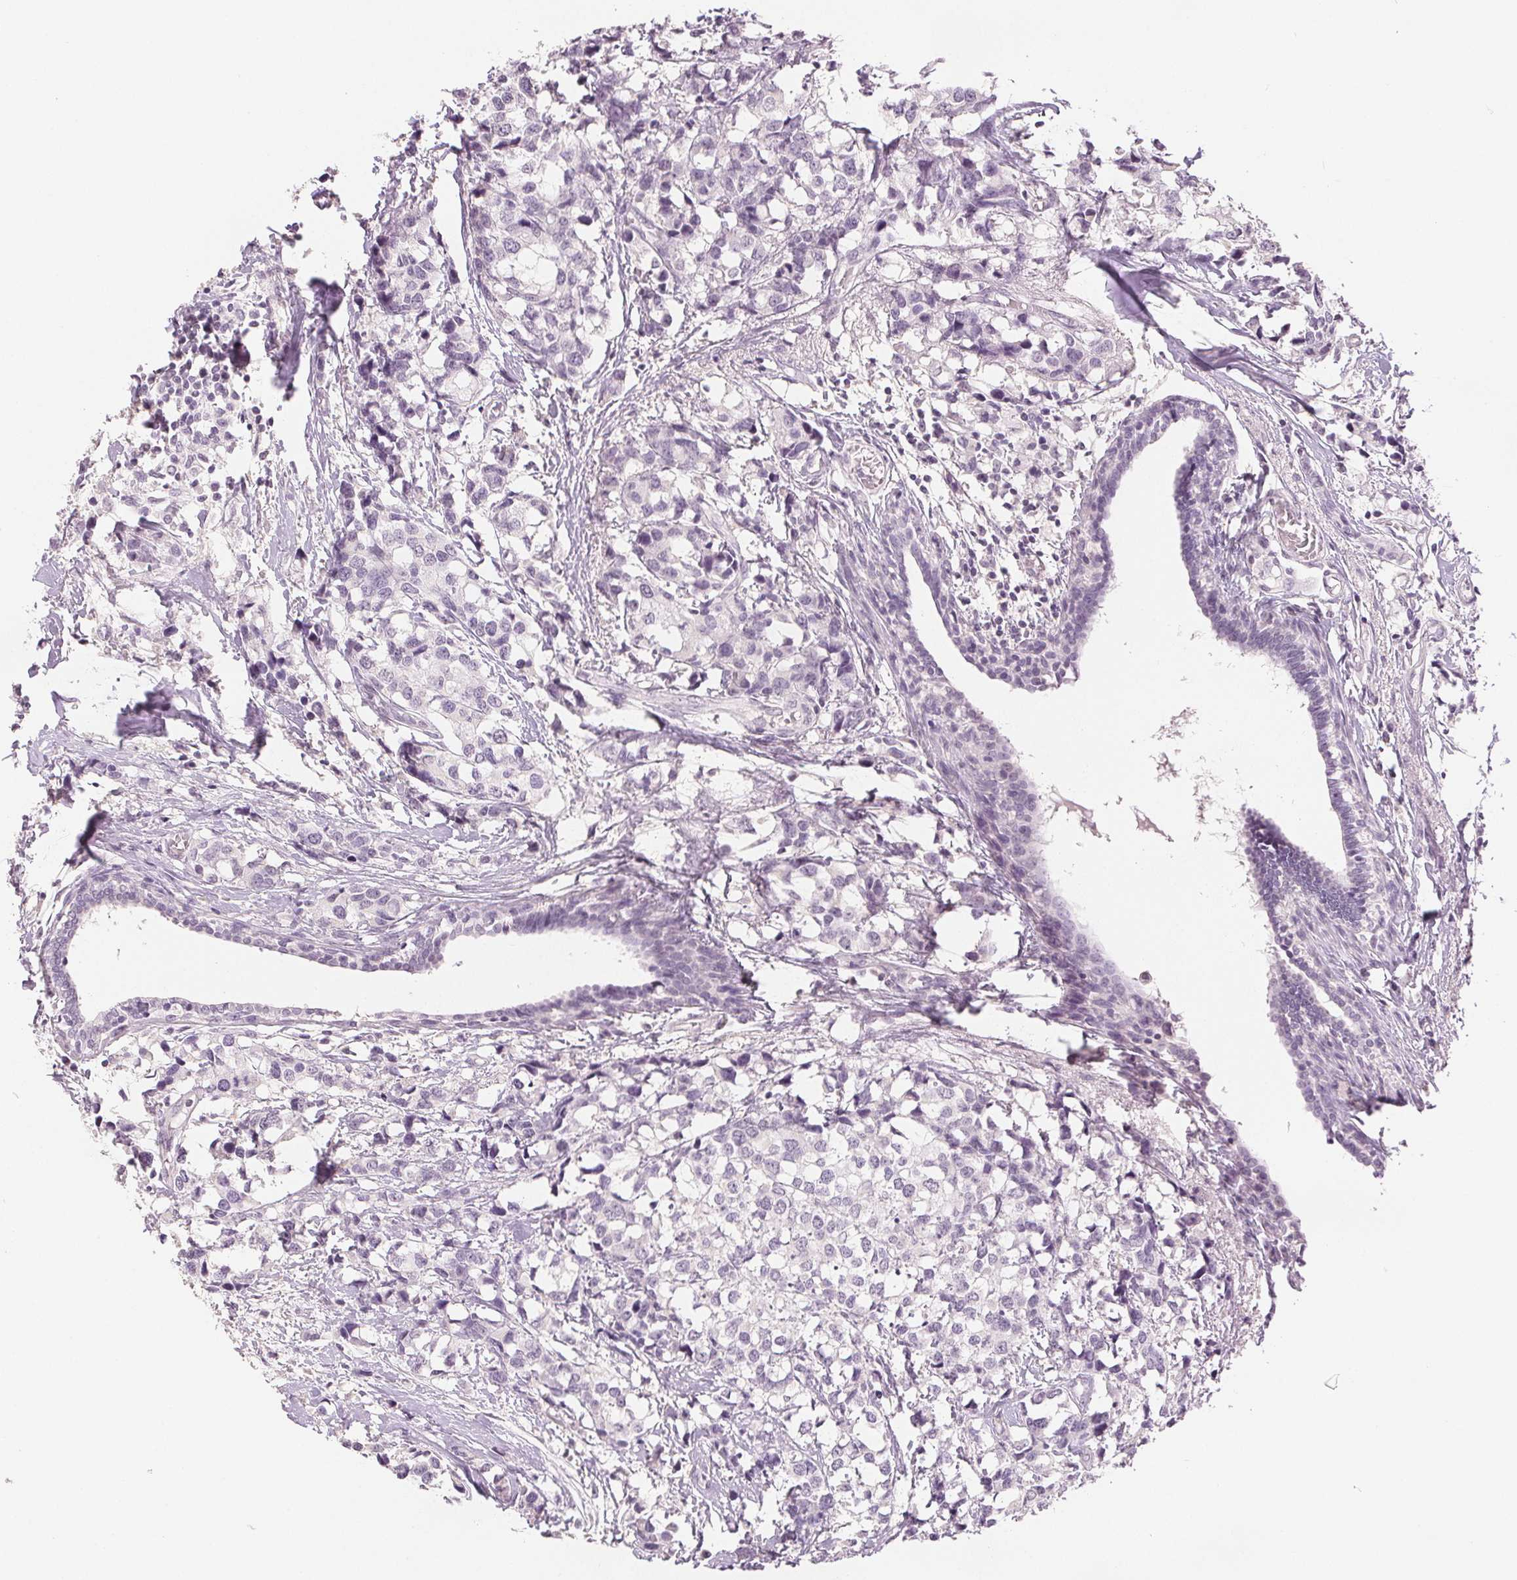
{"staining": {"intensity": "negative", "quantity": "none", "location": "none"}, "tissue": "breast cancer", "cell_type": "Tumor cells", "image_type": "cancer", "snomed": [{"axis": "morphology", "description": "Lobular carcinoma"}, {"axis": "topography", "description": "Breast"}], "caption": "Immunohistochemical staining of breast lobular carcinoma displays no significant staining in tumor cells.", "gene": "SCGN", "patient": {"sex": "female", "age": 59}}